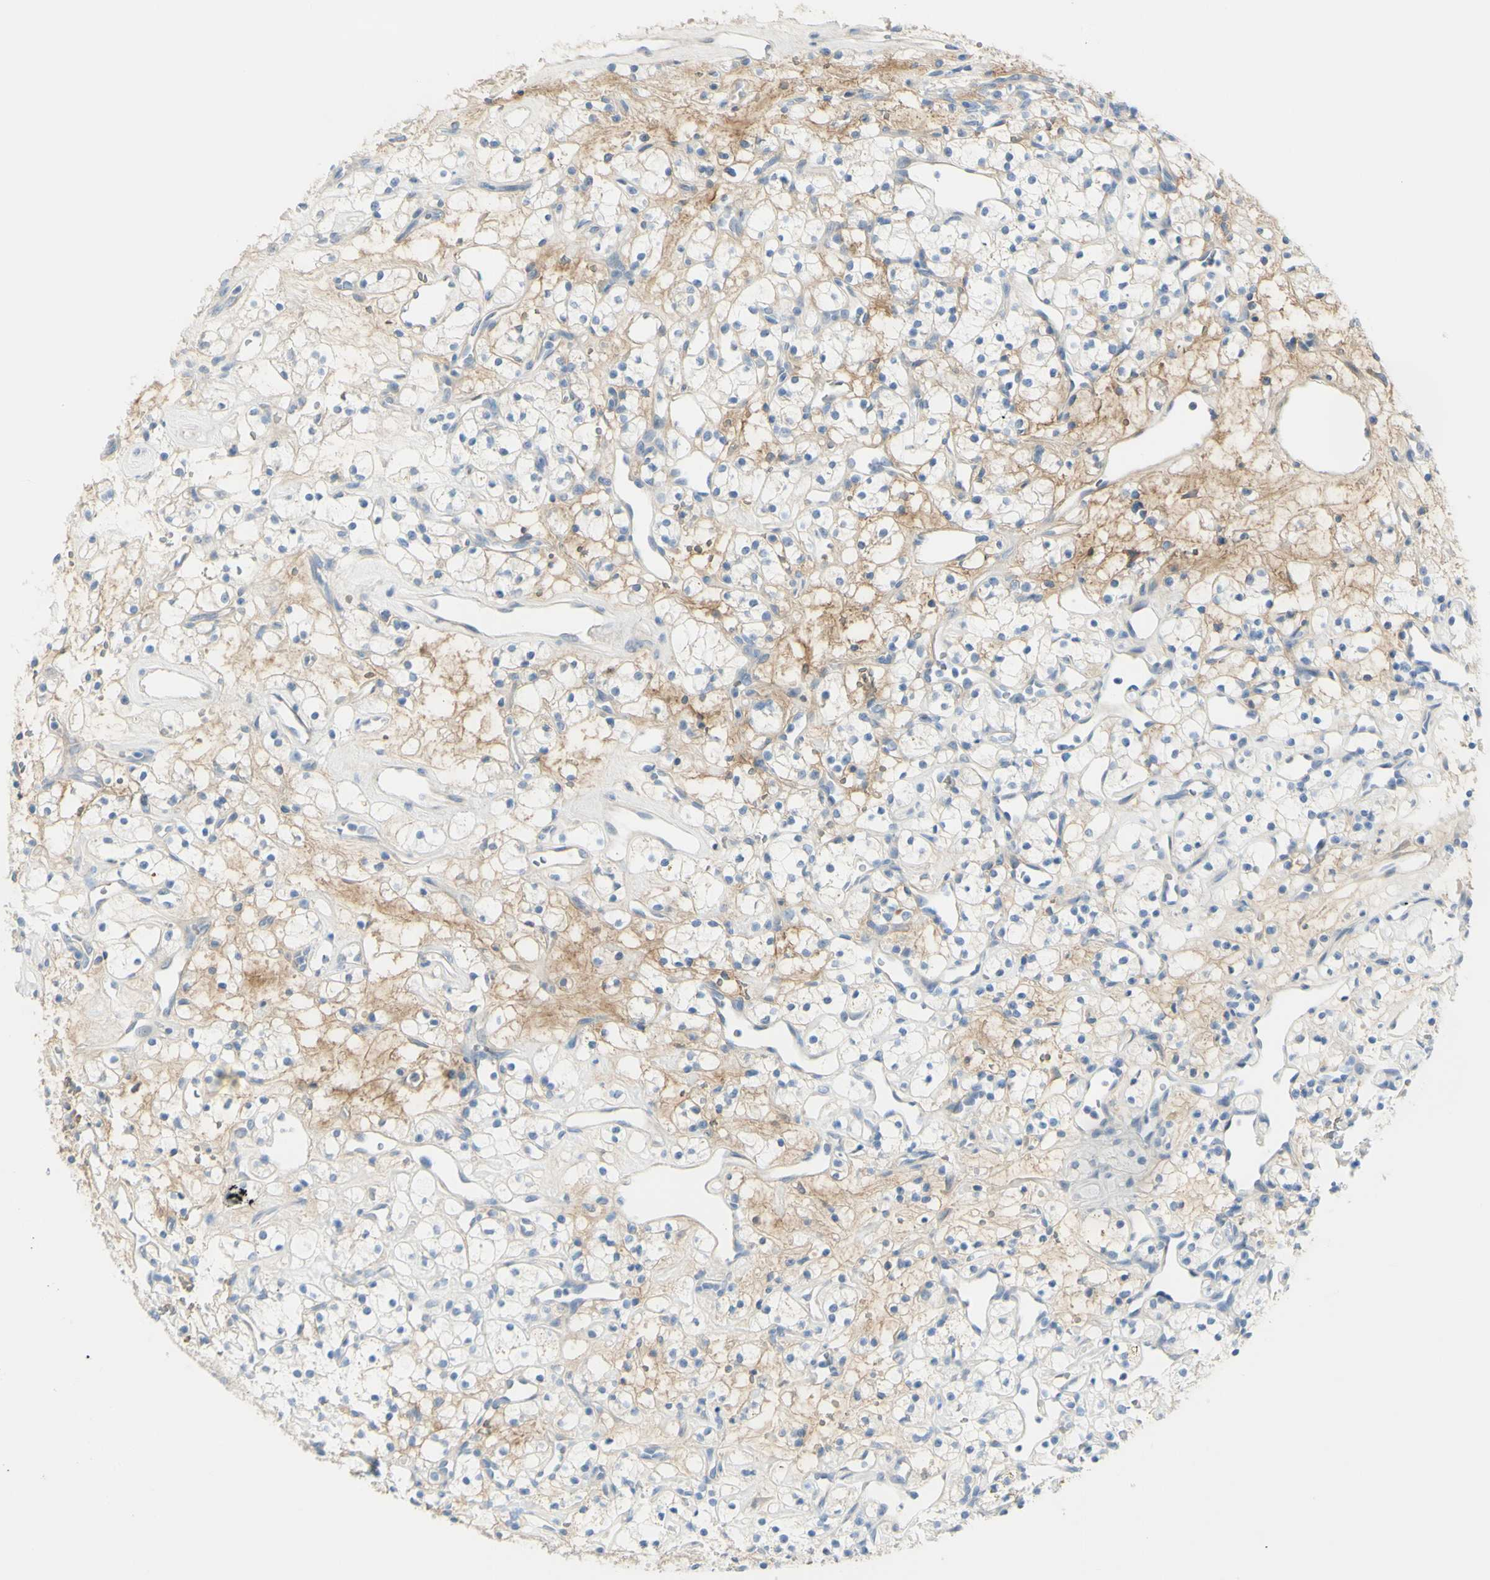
{"staining": {"intensity": "weak", "quantity": "25%-75%", "location": "cytoplasmic/membranous"}, "tissue": "renal cancer", "cell_type": "Tumor cells", "image_type": "cancer", "snomed": [{"axis": "morphology", "description": "Adenocarcinoma, NOS"}, {"axis": "topography", "description": "Kidney"}], "caption": "This histopathology image exhibits immunohistochemistry staining of renal cancer (adenocarcinoma), with low weak cytoplasmic/membranous staining in approximately 25%-75% of tumor cells.", "gene": "NCBP2L", "patient": {"sex": "female", "age": 60}}